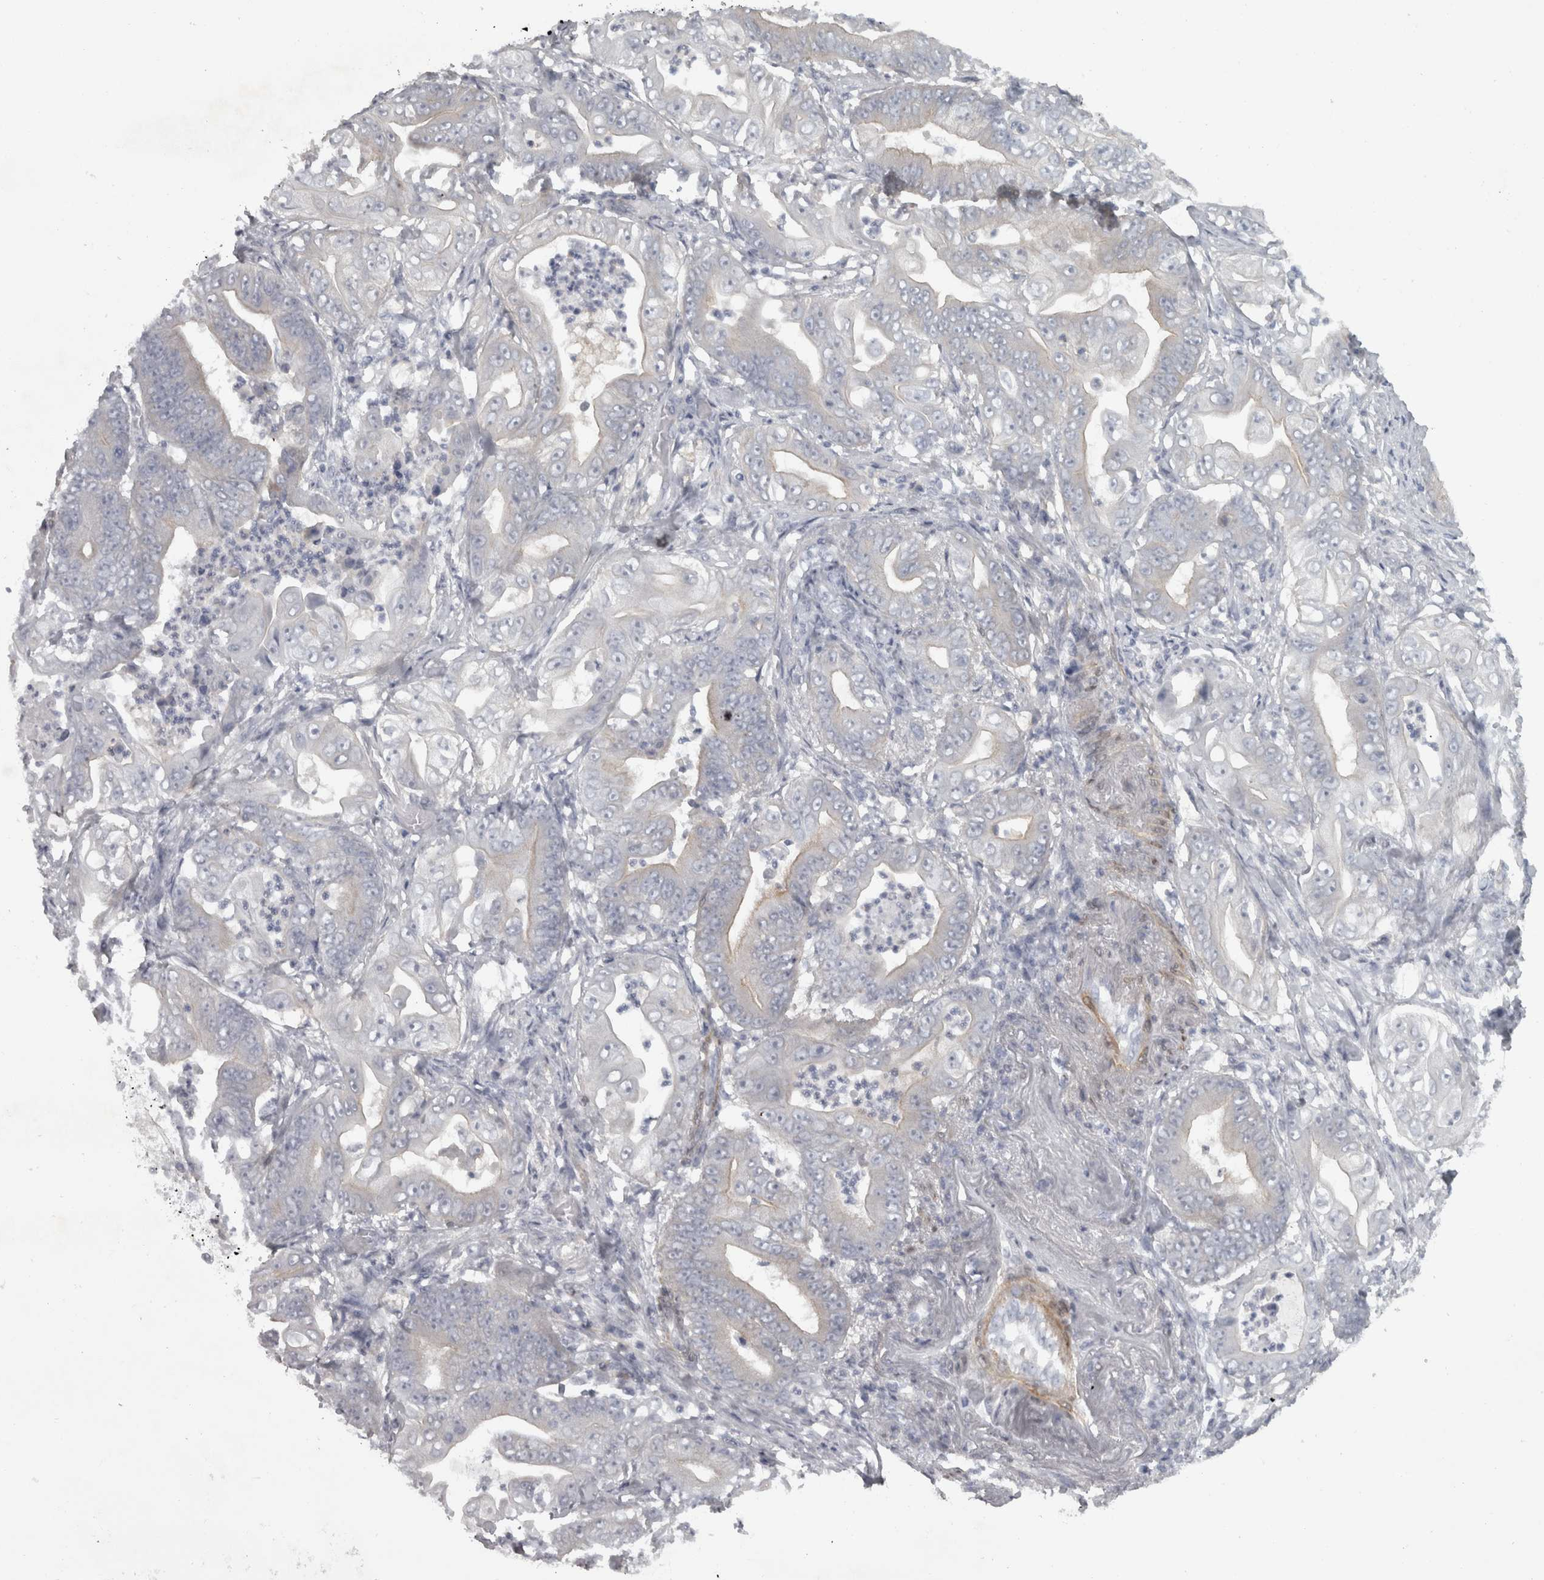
{"staining": {"intensity": "weak", "quantity": "<25%", "location": "cytoplasmic/membranous"}, "tissue": "stomach cancer", "cell_type": "Tumor cells", "image_type": "cancer", "snomed": [{"axis": "morphology", "description": "Adenocarcinoma, NOS"}, {"axis": "topography", "description": "Stomach"}], "caption": "An immunohistochemistry (IHC) photomicrograph of adenocarcinoma (stomach) is shown. There is no staining in tumor cells of adenocarcinoma (stomach).", "gene": "PPP1R12B", "patient": {"sex": "female", "age": 73}}